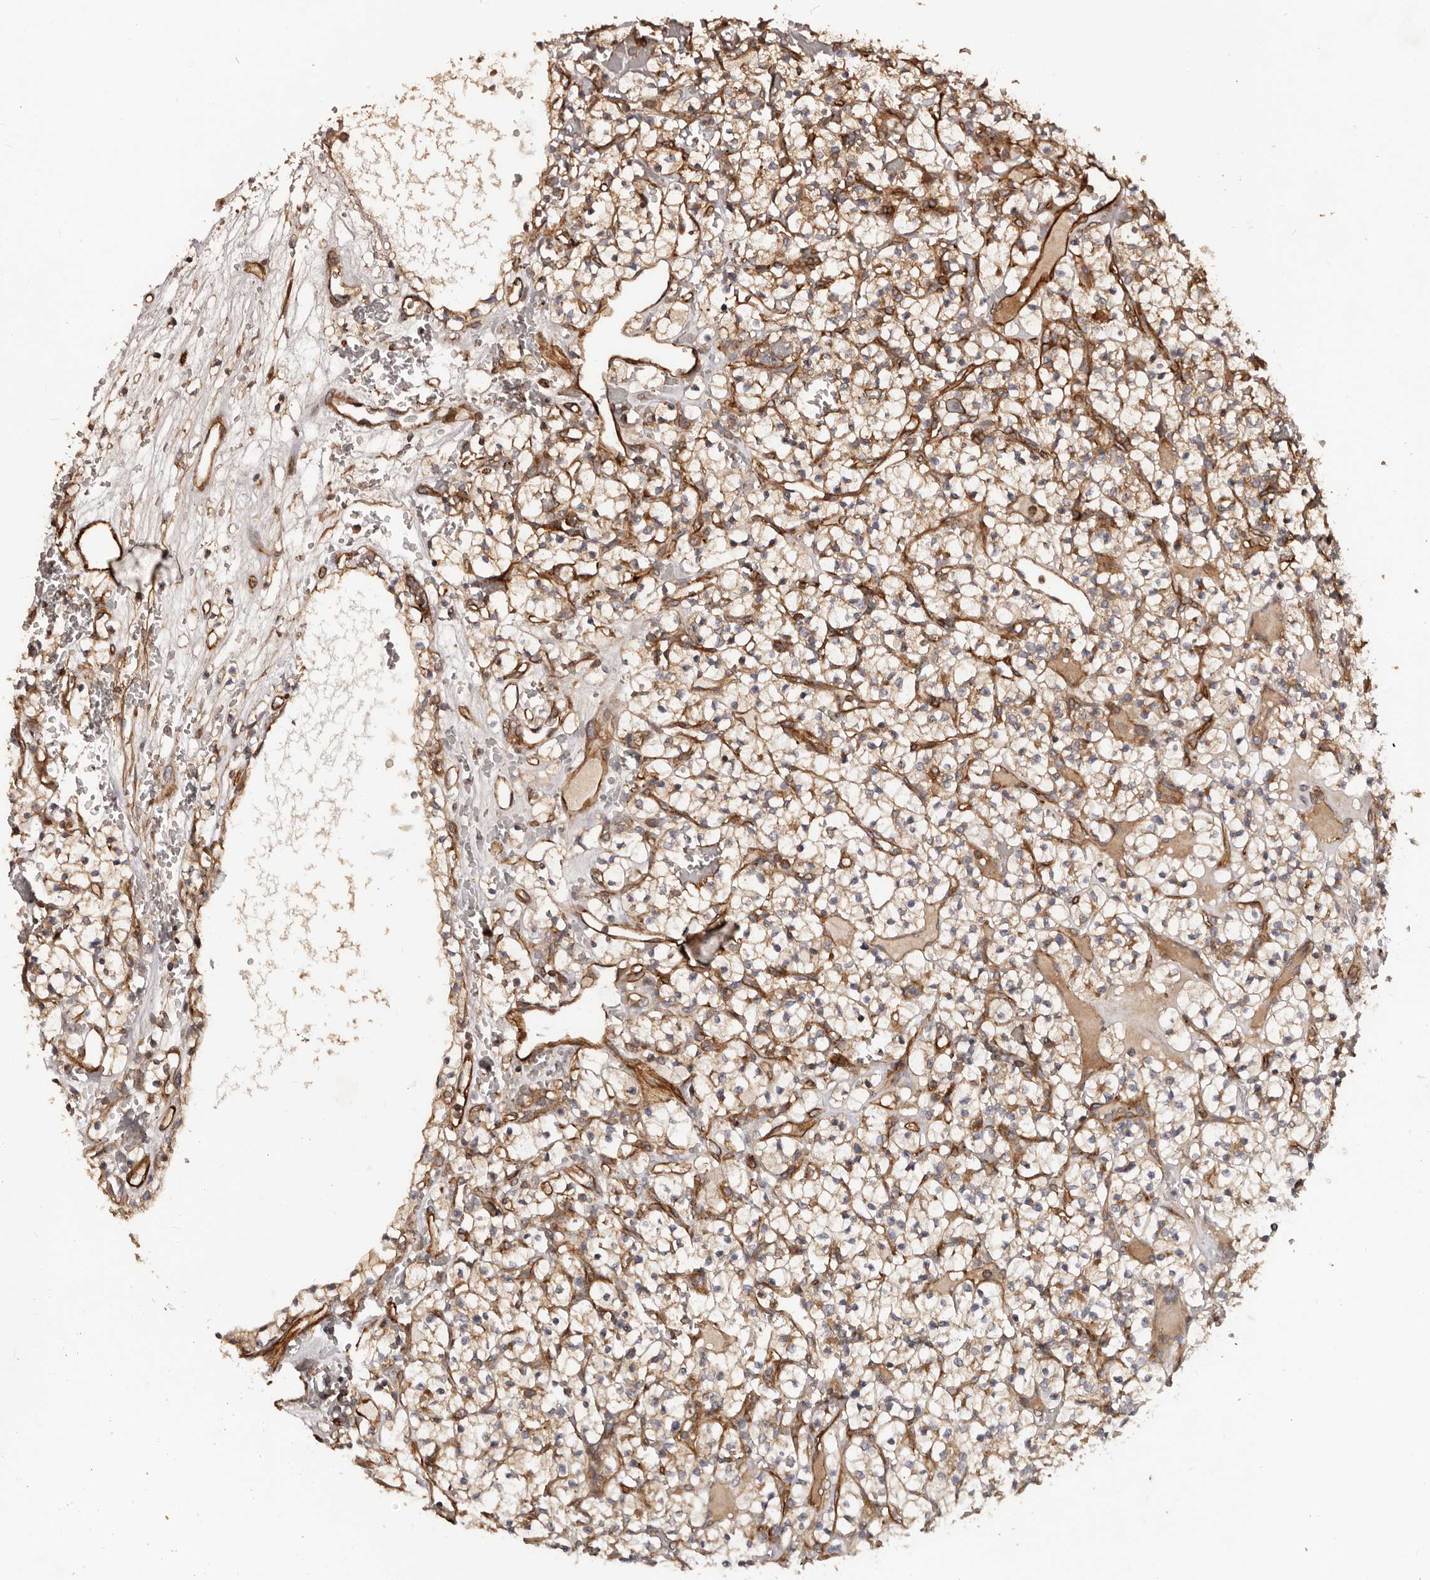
{"staining": {"intensity": "weak", "quantity": ">75%", "location": "cytoplasmic/membranous"}, "tissue": "renal cancer", "cell_type": "Tumor cells", "image_type": "cancer", "snomed": [{"axis": "morphology", "description": "Adenocarcinoma, NOS"}, {"axis": "topography", "description": "Kidney"}], "caption": "Protein staining by IHC reveals weak cytoplasmic/membranous expression in about >75% of tumor cells in adenocarcinoma (renal).", "gene": "GTPBP1", "patient": {"sex": "female", "age": 57}}